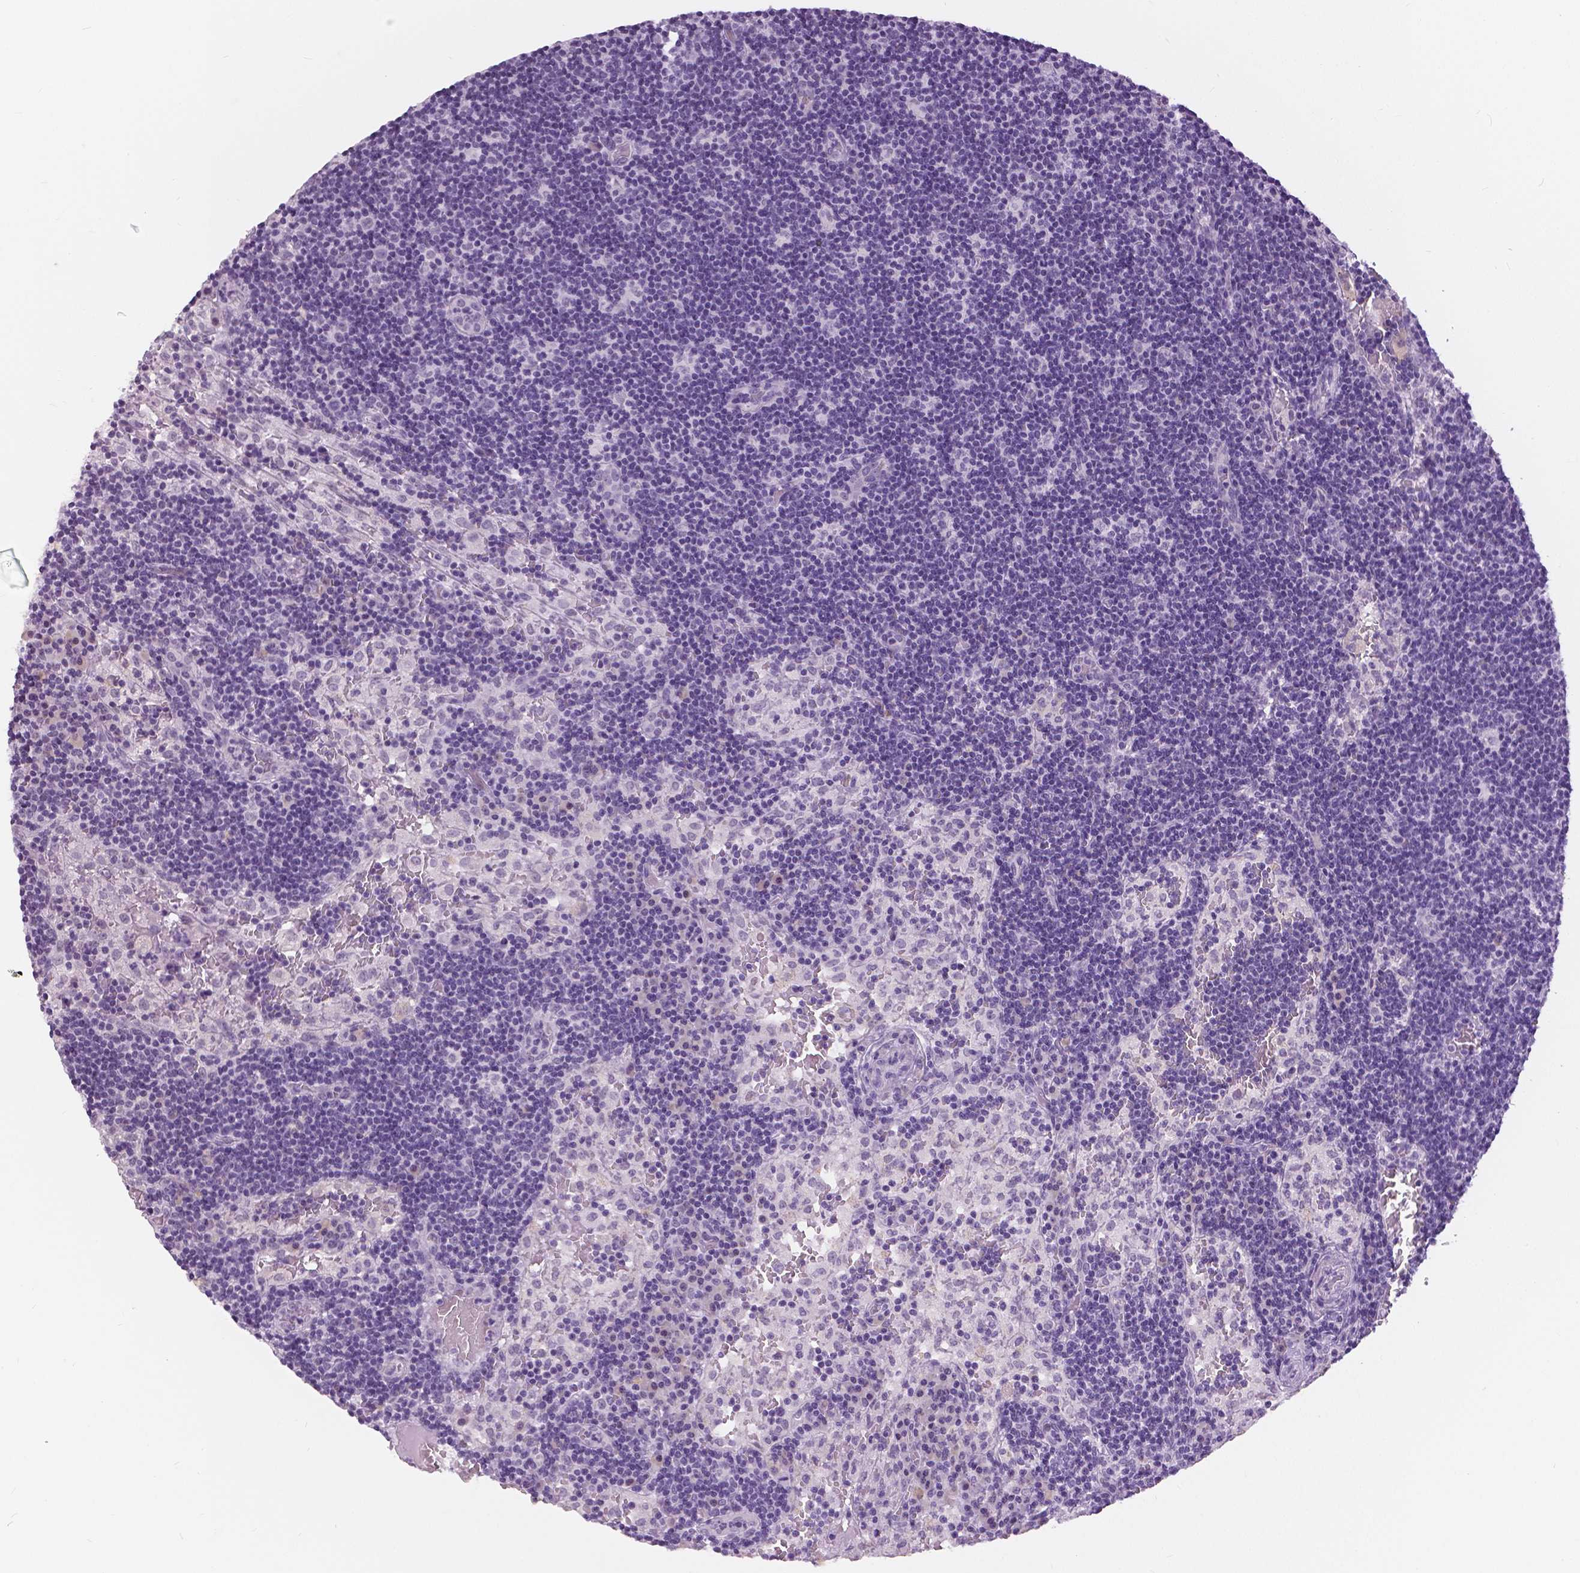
{"staining": {"intensity": "negative", "quantity": "none", "location": "none"}, "tissue": "lymph node", "cell_type": "Non-germinal center cells", "image_type": "normal", "snomed": [{"axis": "morphology", "description": "Normal tissue, NOS"}, {"axis": "topography", "description": "Lymph node"}], "caption": "Non-germinal center cells are negative for protein expression in normal human lymph node. Brightfield microscopy of IHC stained with DAB (3,3'-diaminobenzidine) (brown) and hematoxylin (blue), captured at high magnification.", "gene": "MYOM1", "patient": {"sex": "male", "age": 62}}